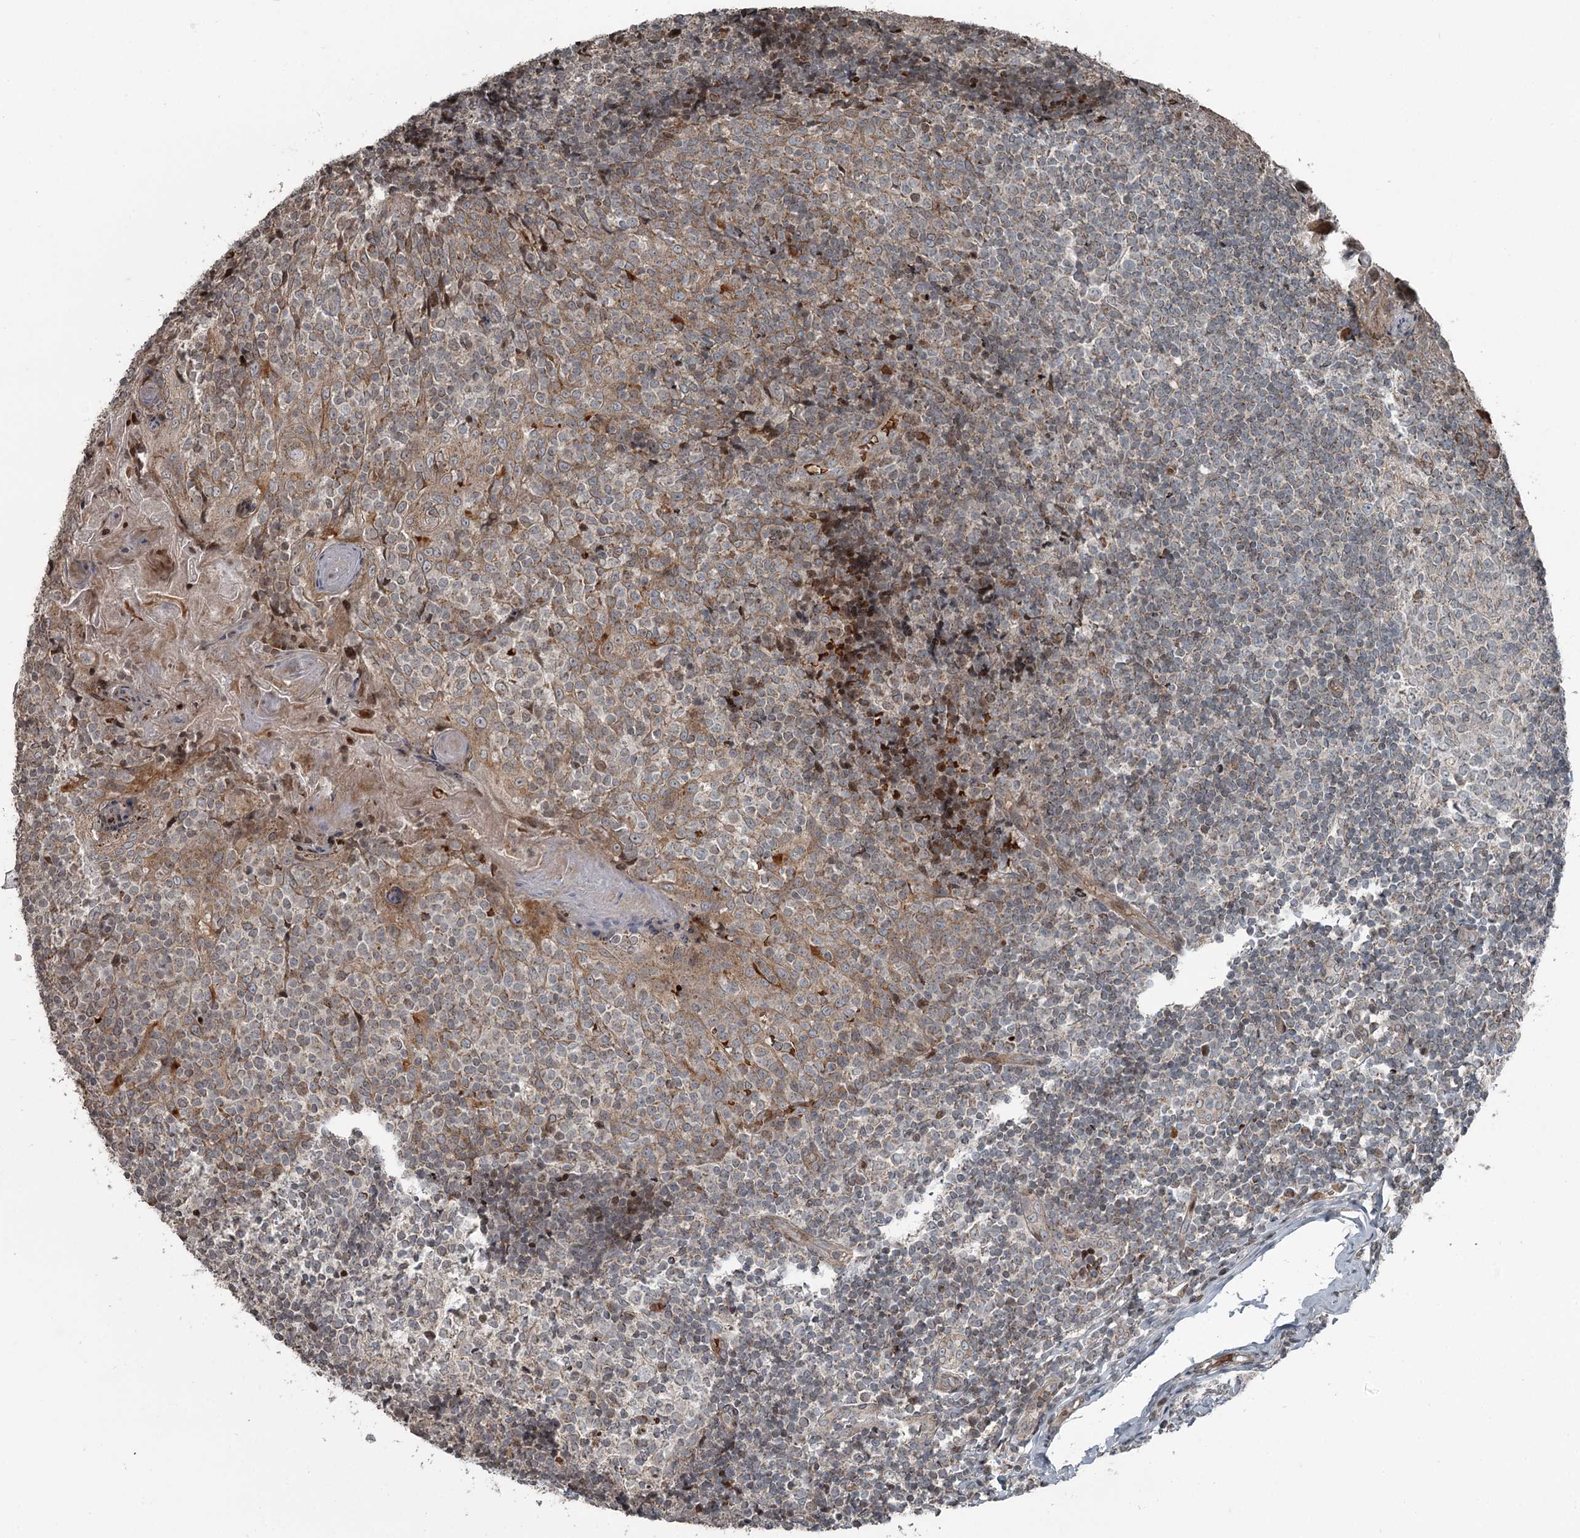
{"staining": {"intensity": "negative", "quantity": "none", "location": "none"}, "tissue": "tonsil", "cell_type": "Germinal center cells", "image_type": "normal", "snomed": [{"axis": "morphology", "description": "Normal tissue, NOS"}, {"axis": "topography", "description": "Tonsil"}], "caption": "Histopathology image shows no protein expression in germinal center cells of benign tonsil. (Stains: DAB (3,3'-diaminobenzidine) immunohistochemistry with hematoxylin counter stain, Microscopy: brightfield microscopy at high magnification).", "gene": "RASSF8", "patient": {"sex": "female", "age": 19}}